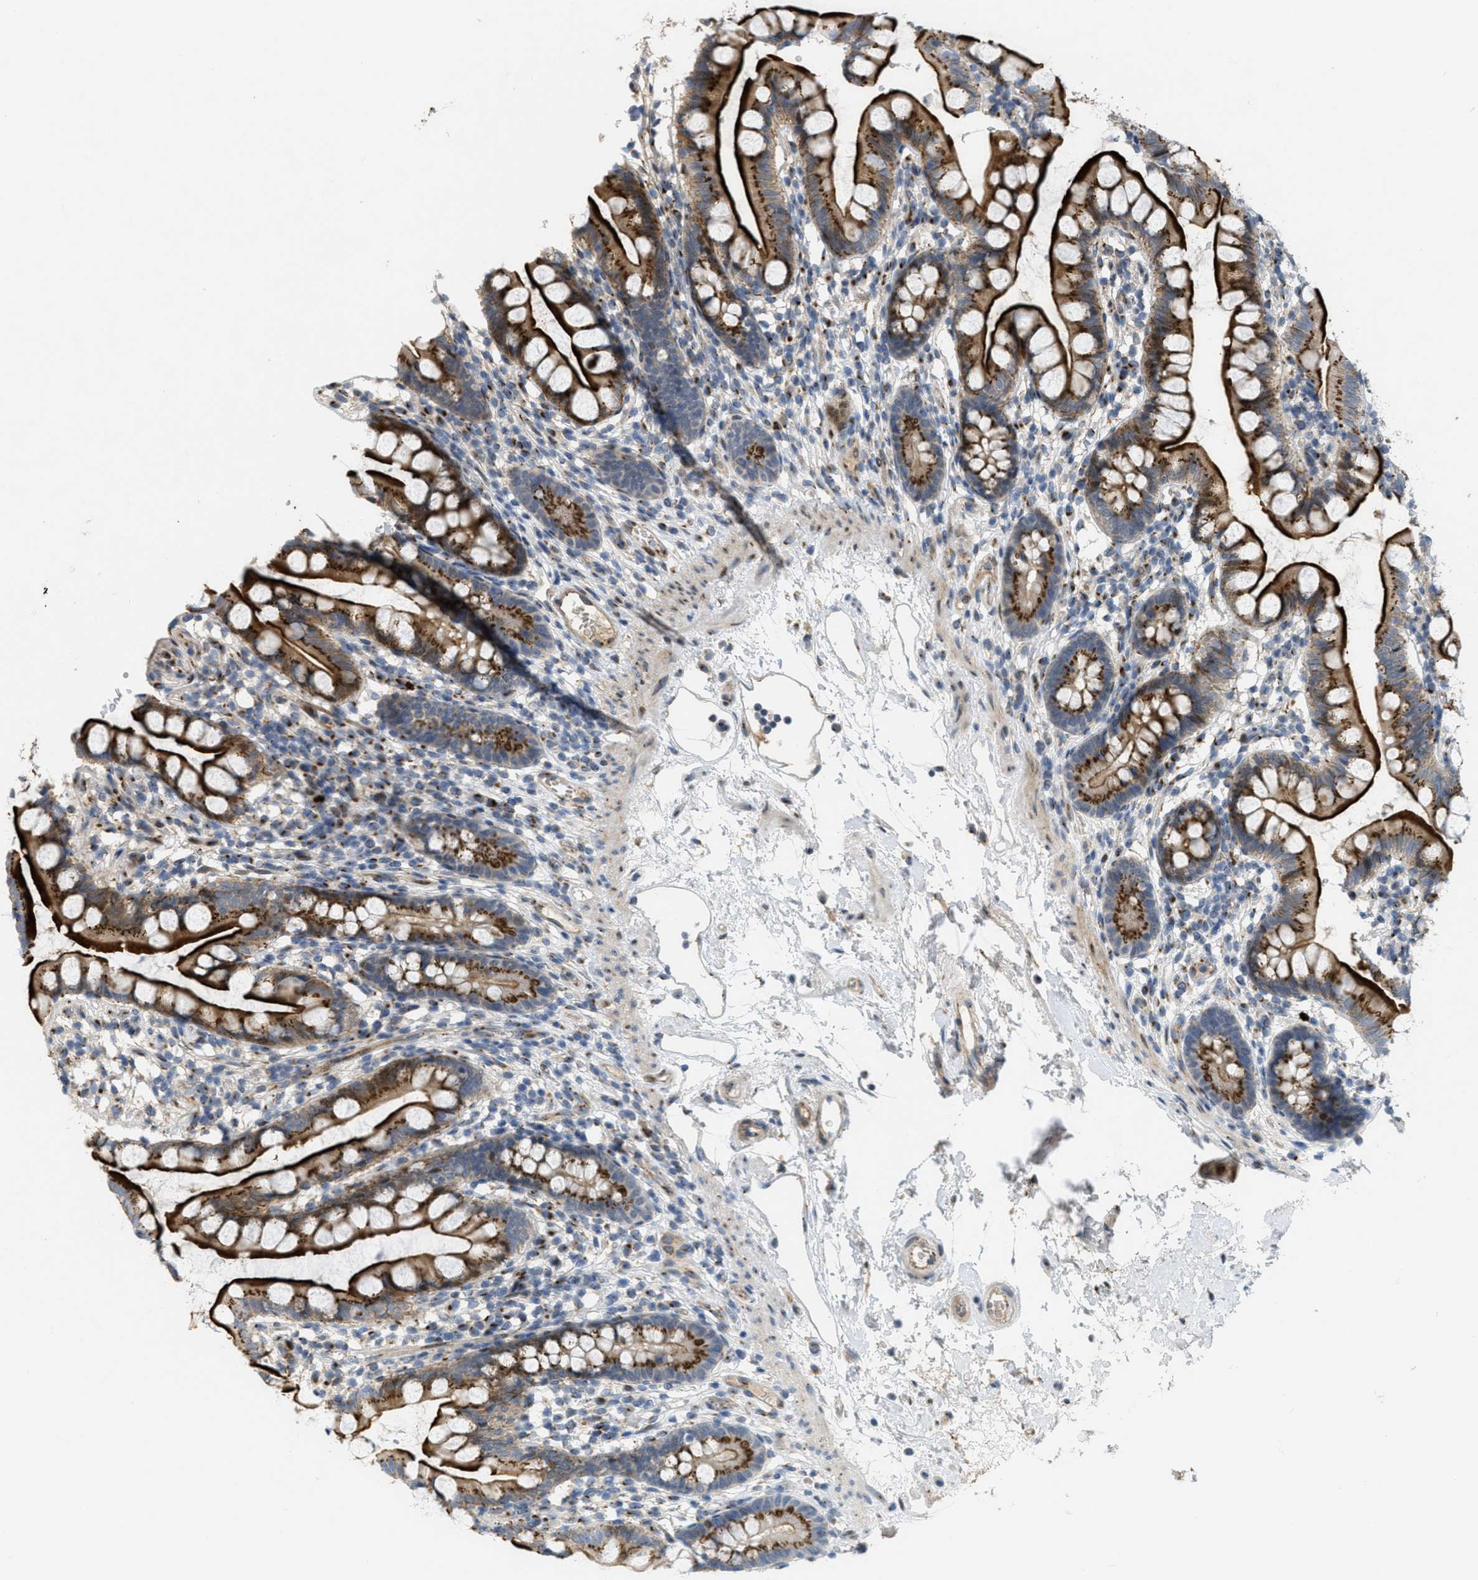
{"staining": {"intensity": "strong", "quantity": ">75%", "location": "cytoplasmic/membranous"}, "tissue": "small intestine", "cell_type": "Glandular cells", "image_type": "normal", "snomed": [{"axis": "morphology", "description": "Normal tissue, NOS"}, {"axis": "topography", "description": "Small intestine"}], "caption": "This is a histology image of immunohistochemistry staining of normal small intestine, which shows strong expression in the cytoplasmic/membranous of glandular cells.", "gene": "ZFPL1", "patient": {"sex": "female", "age": 84}}